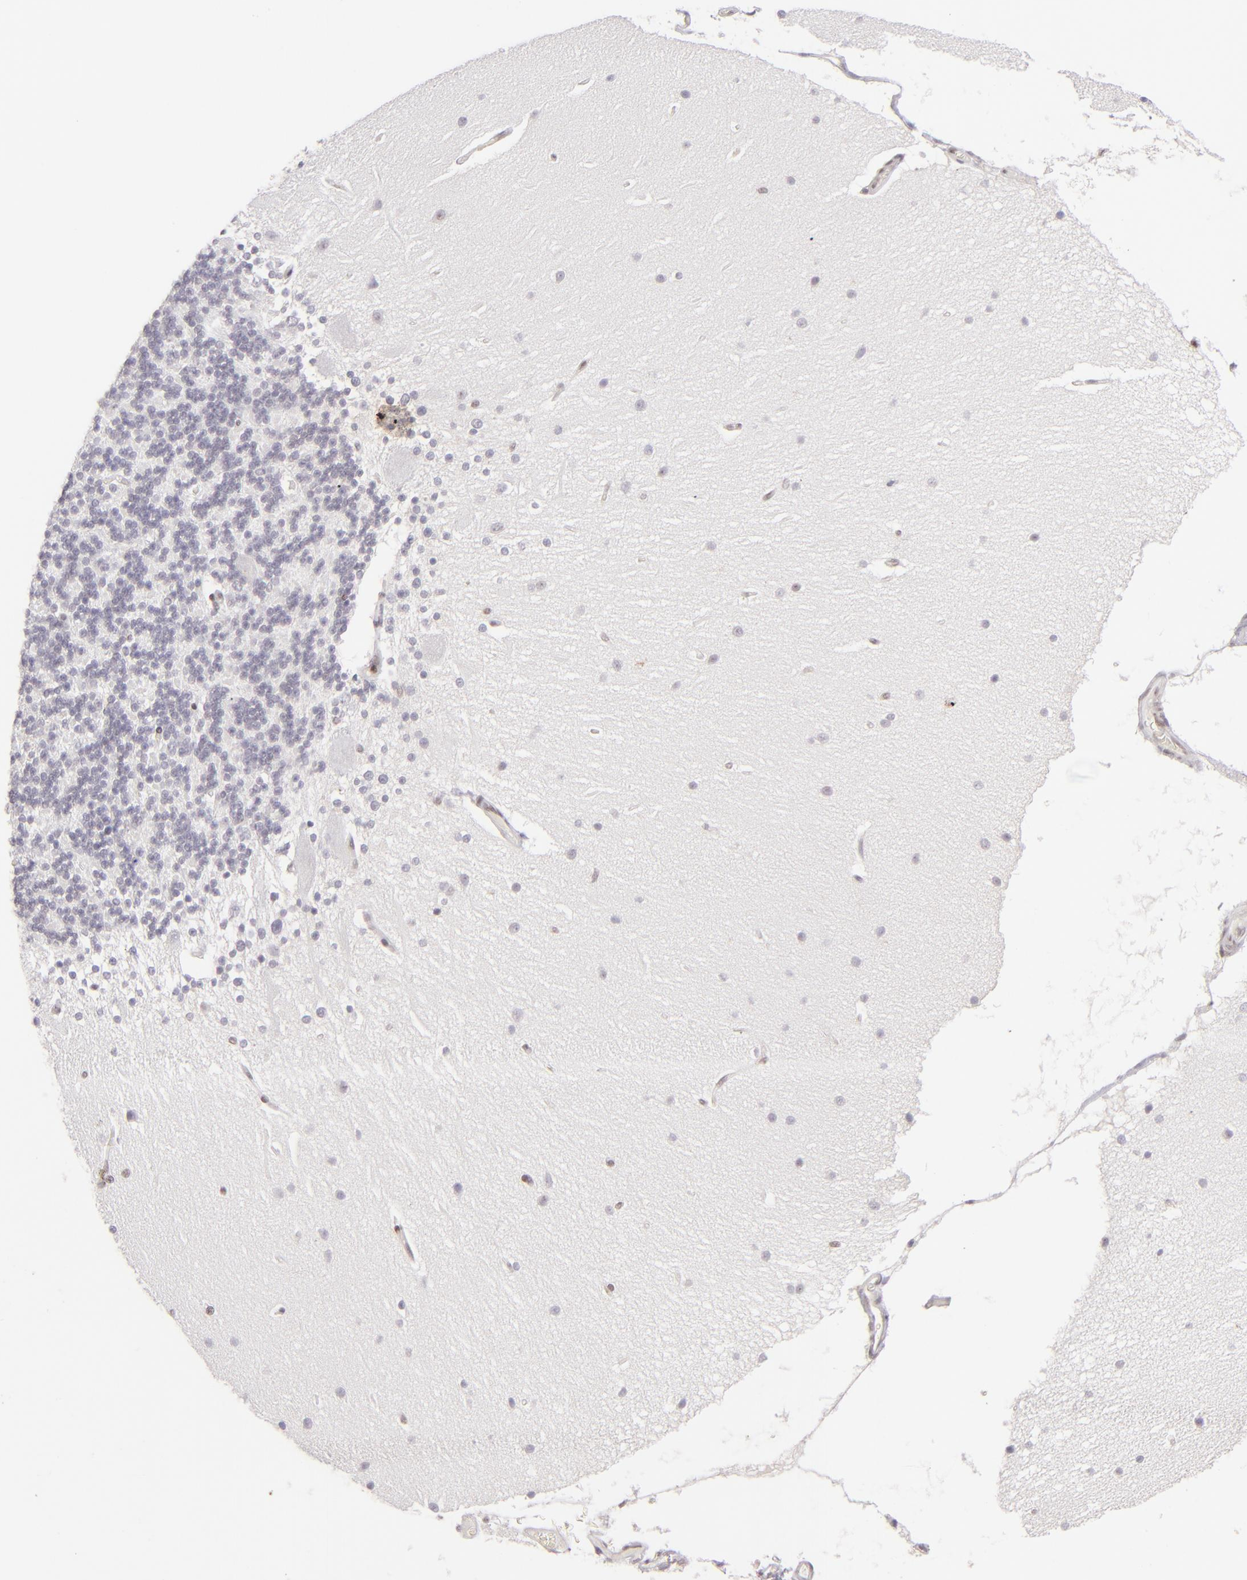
{"staining": {"intensity": "negative", "quantity": "none", "location": "none"}, "tissue": "cerebellum", "cell_type": "Cells in granular layer", "image_type": "normal", "snomed": [{"axis": "morphology", "description": "Normal tissue, NOS"}, {"axis": "topography", "description": "Cerebellum"}], "caption": "DAB immunohistochemical staining of benign cerebellum reveals no significant positivity in cells in granular layer. (DAB (3,3'-diaminobenzidine) immunohistochemistry (IHC) visualized using brightfield microscopy, high magnification).", "gene": "POU2F1", "patient": {"sex": "female", "age": 54}}